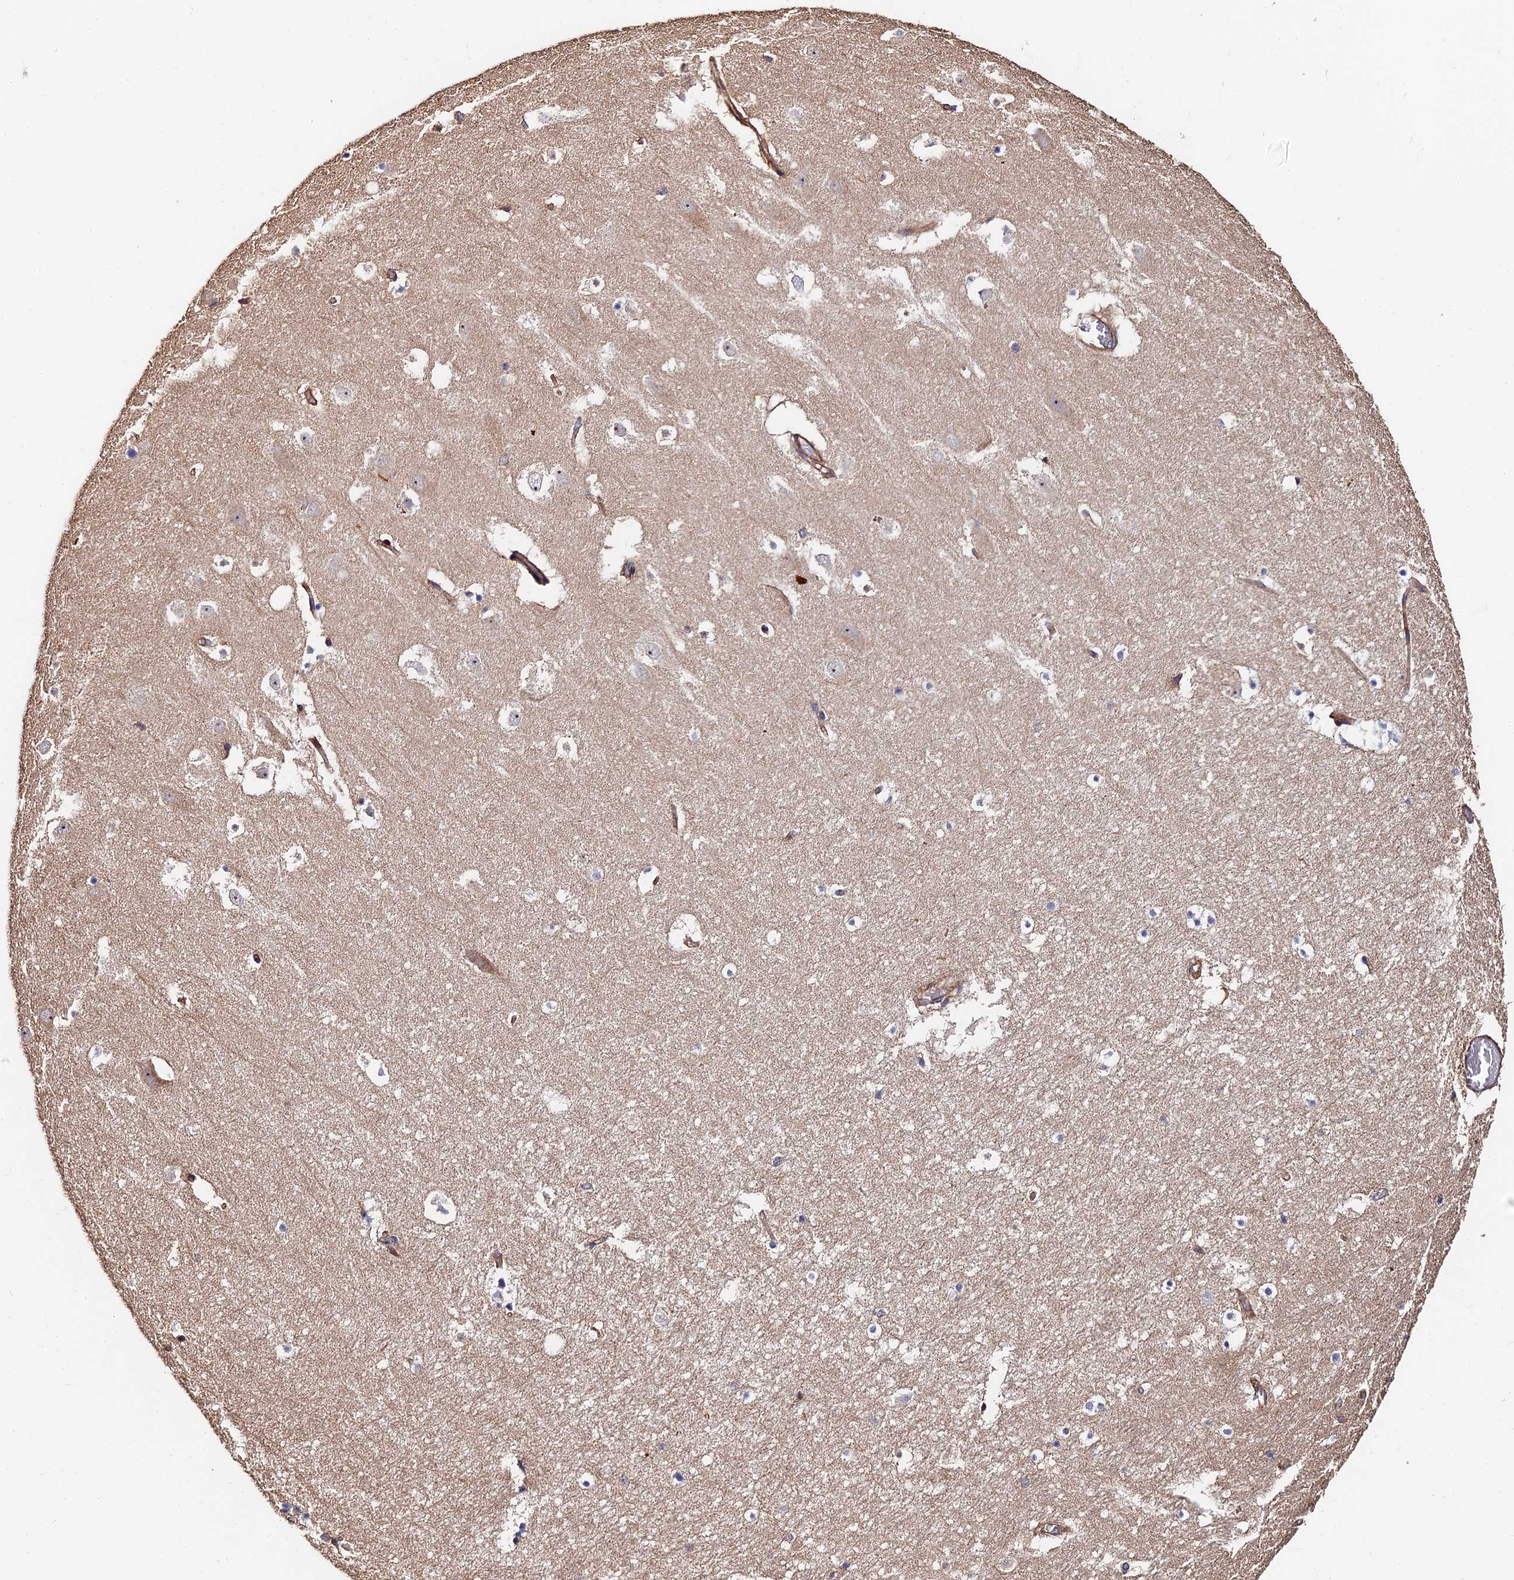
{"staining": {"intensity": "negative", "quantity": "none", "location": "none"}, "tissue": "hippocampus", "cell_type": "Glial cells", "image_type": "normal", "snomed": [{"axis": "morphology", "description": "Normal tissue, NOS"}, {"axis": "topography", "description": "Hippocampus"}], "caption": "Immunohistochemical staining of normal human hippocampus exhibits no significant staining in glial cells. (DAB IHC visualized using brightfield microscopy, high magnification).", "gene": "EXT1", "patient": {"sex": "female", "age": 52}}